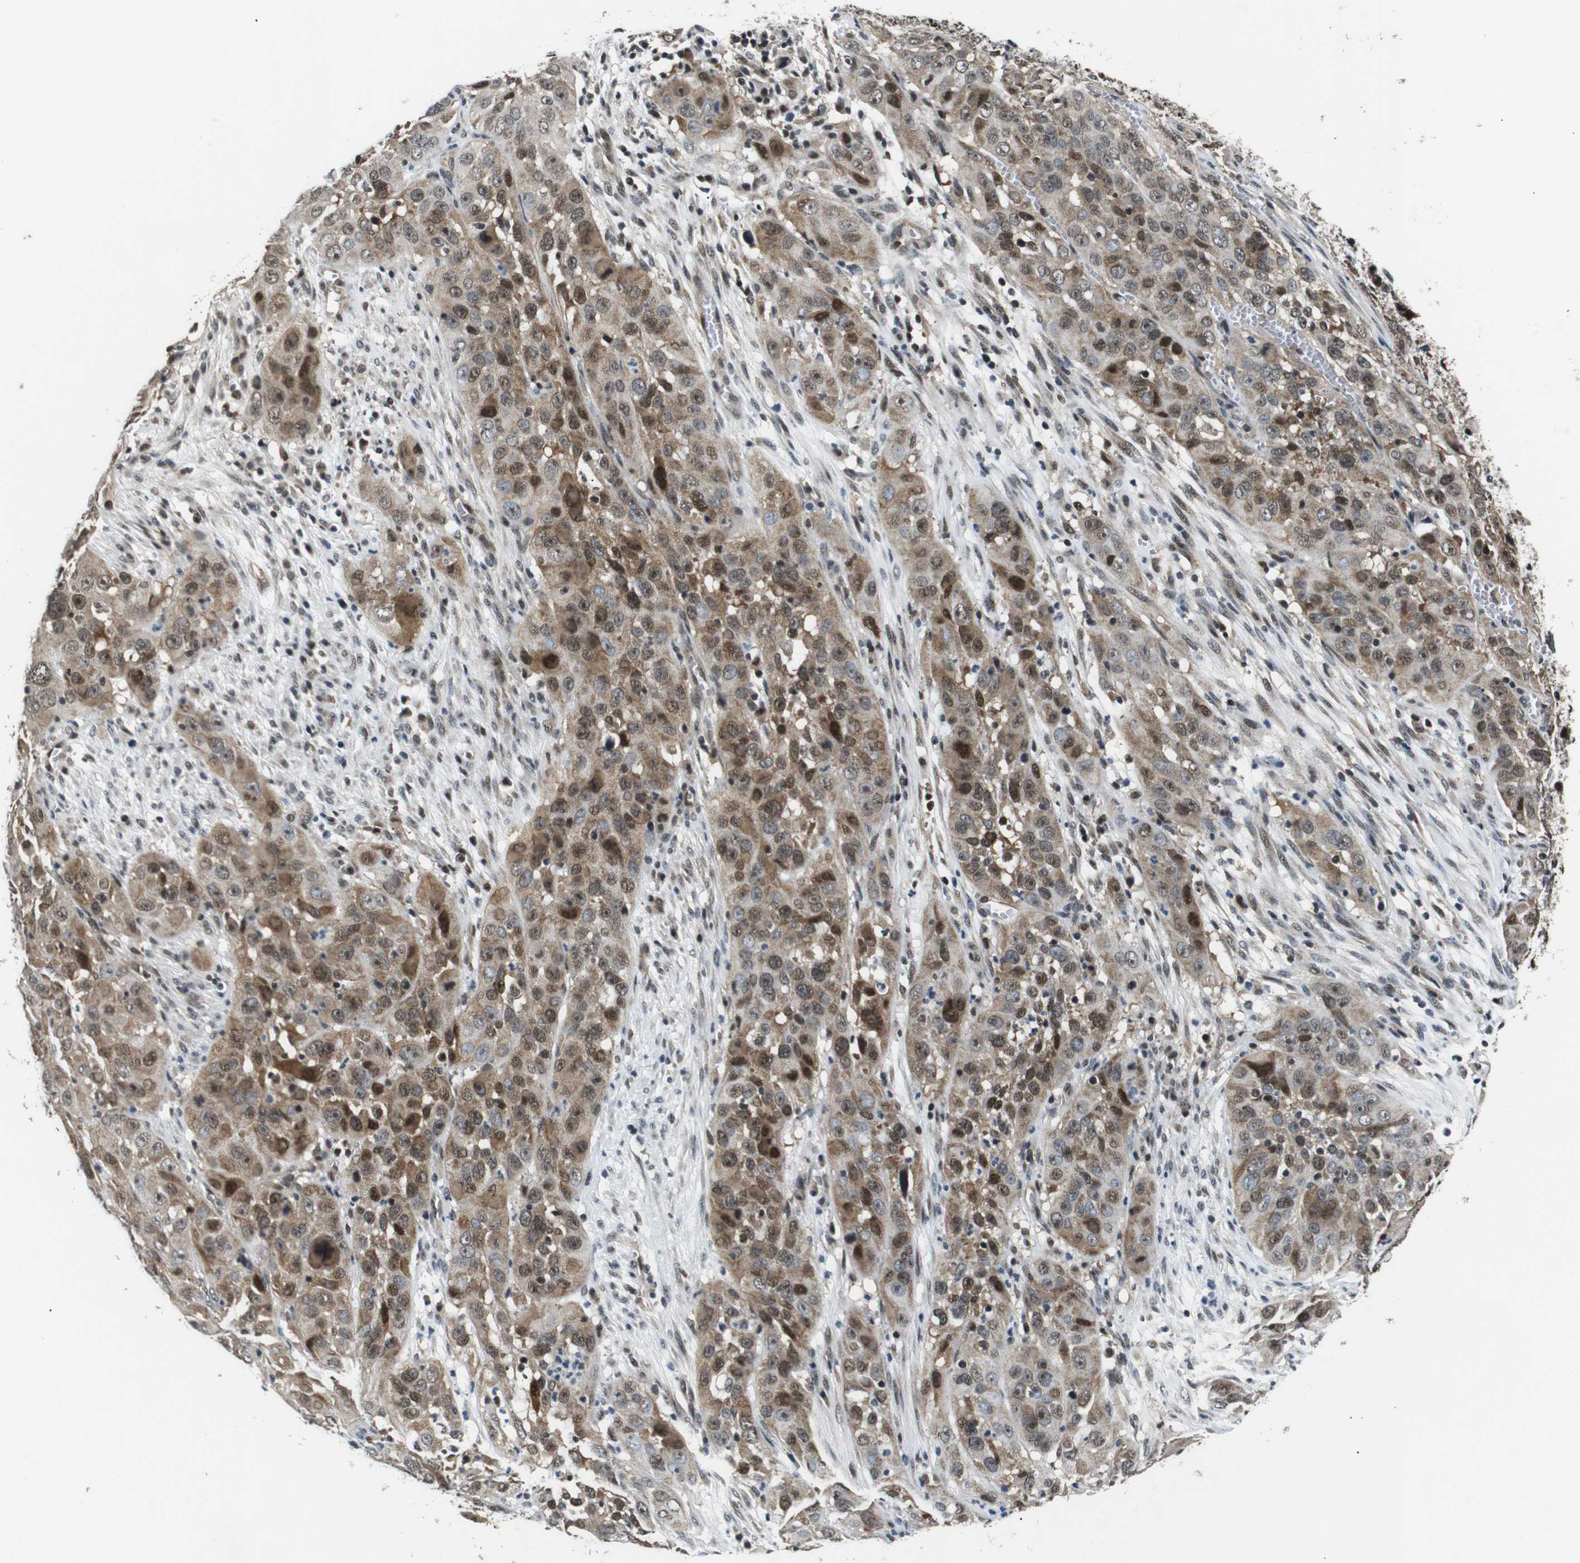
{"staining": {"intensity": "moderate", "quantity": ">75%", "location": "cytoplasmic/membranous,nuclear"}, "tissue": "cervical cancer", "cell_type": "Tumor cells", "image_type": "cancer", "snomed": [{"axis": "morphology", "description": "Squamous cell carcinoma, NOS"}, {"axis": "topography", "description": "Cervix"}], "caption": "Cervical cancer stained with a protein marker exhibits moderate staining in tumor cells.", "gene": "SKP1", "patient": {"sex": "female", "age": 32}}